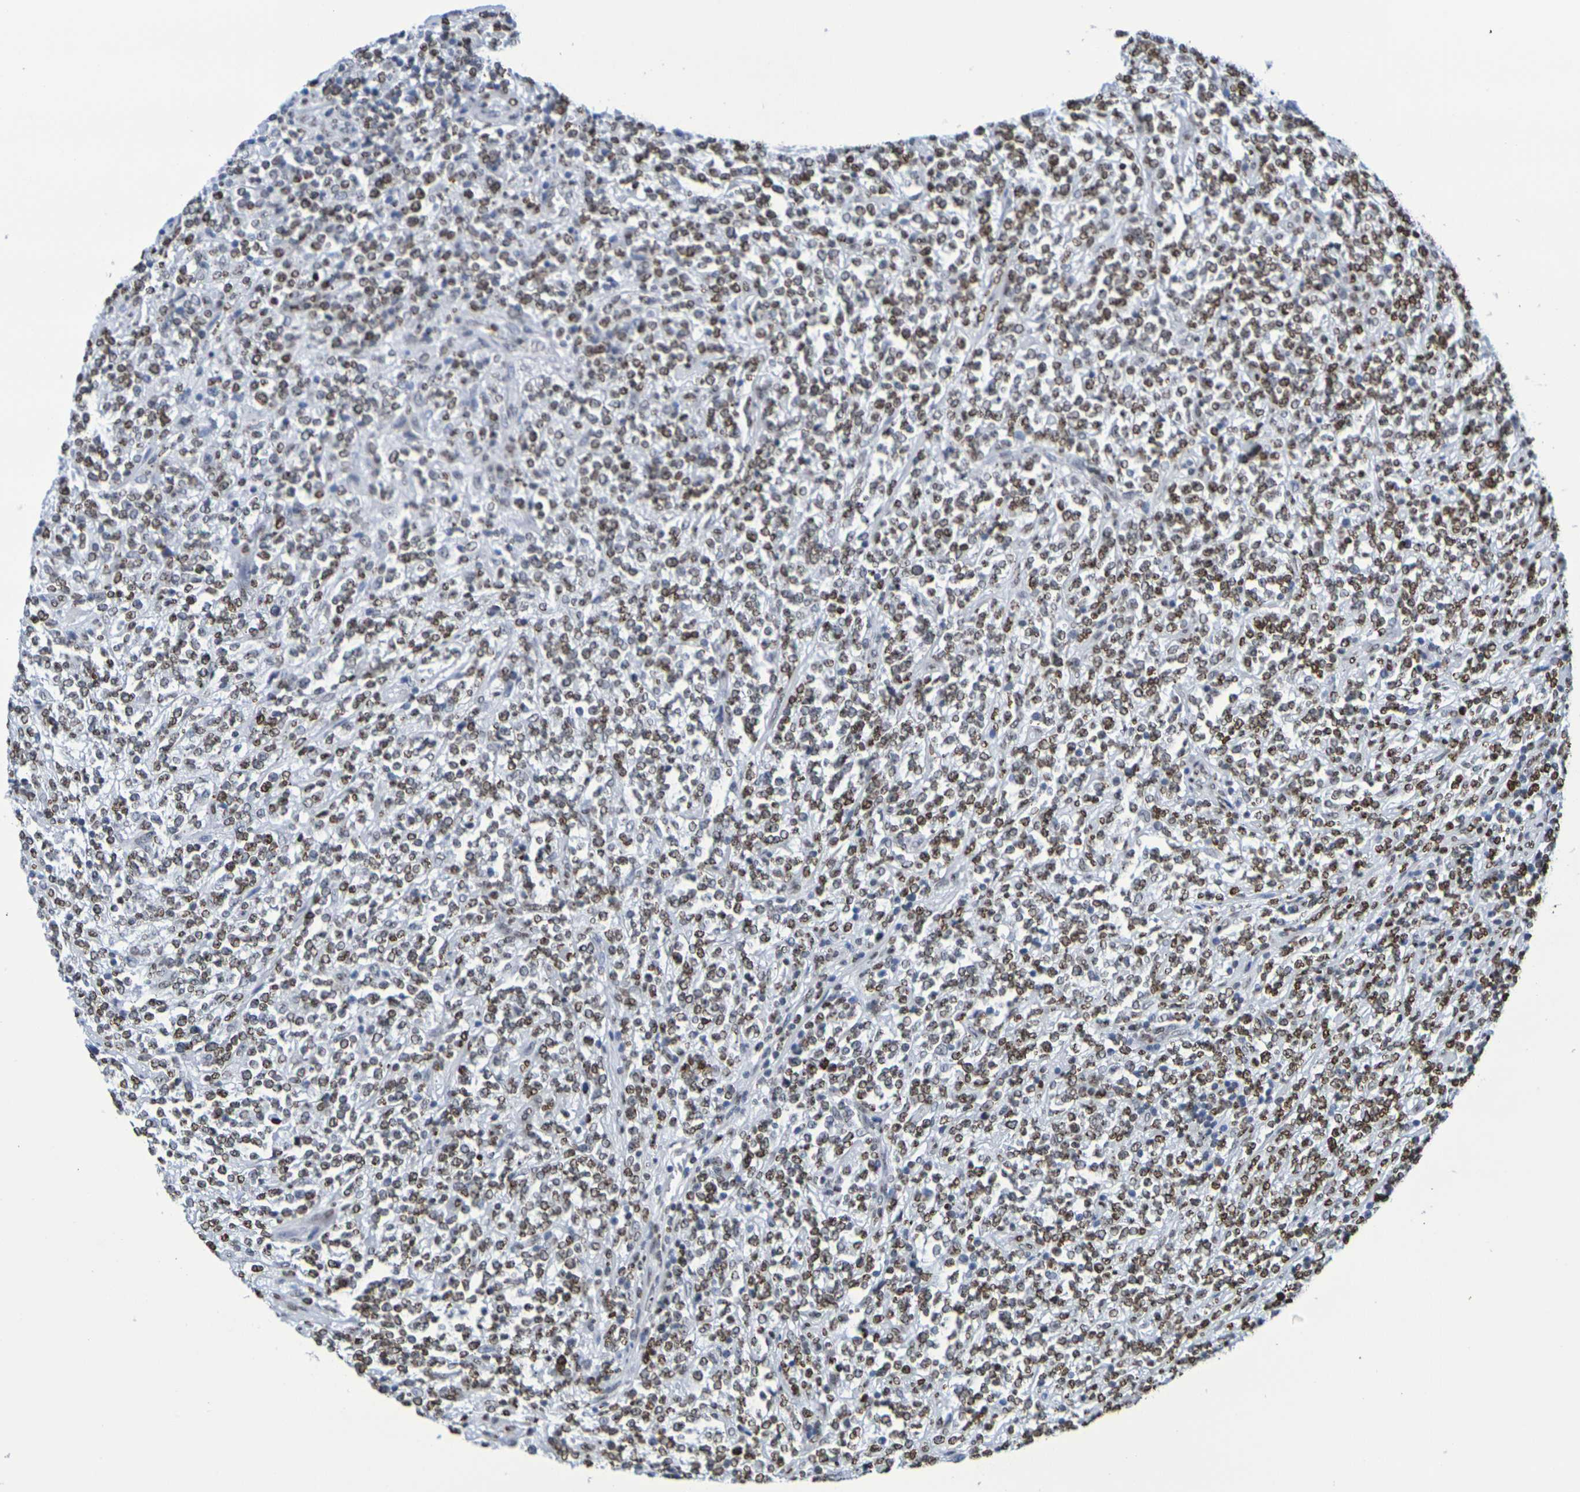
{"staining": {"intensity": "weak", "quantity": ">75%", "location": "nuclear"}, "tissue": "lymphoma", "cell_type": "Tumor cells", "image_type": "cancer", "snomed": [{"axis": "morphology", "description": "Malignant lymphoma, non-Hodgkin's type, High grade"}, {"axis": "topography", "description": "Soft tissue"}], "caption": "This is an image of immunohistochemistry staining of lymphoma, which shows weak staining in the nuclear of tumor cells.", "gene": "H1-5", "patient": {"sex": "male", "age": 18}}